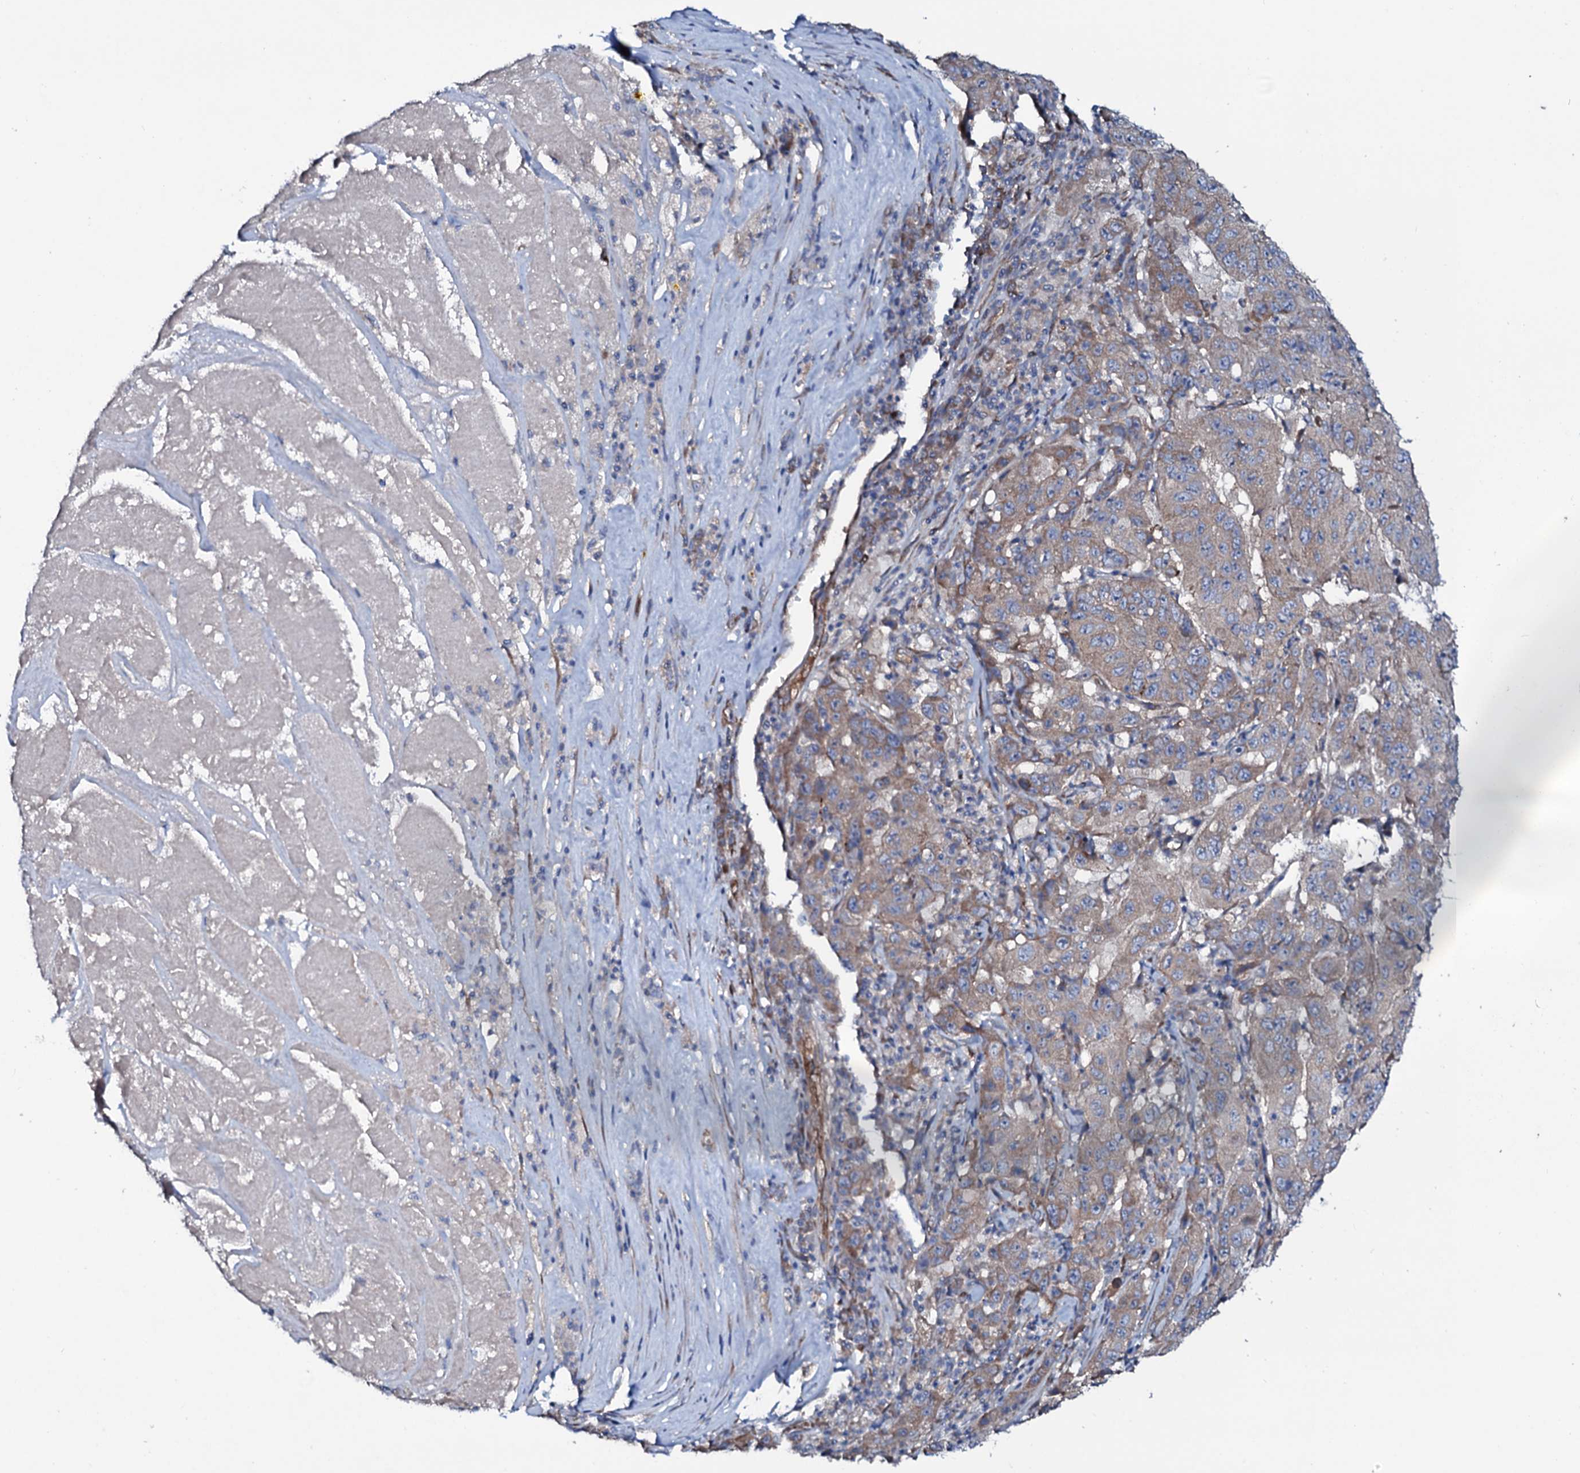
{"staining": {"intensity": "weak", "quantity": ">75%", "location": "cytoplasmic/membranous"}, "tissue": "pancreatic cancer", "cell_type": "Tumor cells", "image_type": "cancer", "snomed": [{"axis": "morphology", "description": "Adenocarcinoma, NOS"}, {"axis": "topography", "description": "Pancreas"}], "caption": "DAB immunohistochemical staining of human pancreatic cancer shows weak cytoplasmic/membranous protein staining in approximately >75% of tumor cells. The staining is performed using DAB brown chromogen to label protein expression. The nuclei are counter-stained blue using hematoxylin.", "gene": "STARD13", "patient": {"sex": "male", "age": 63}}